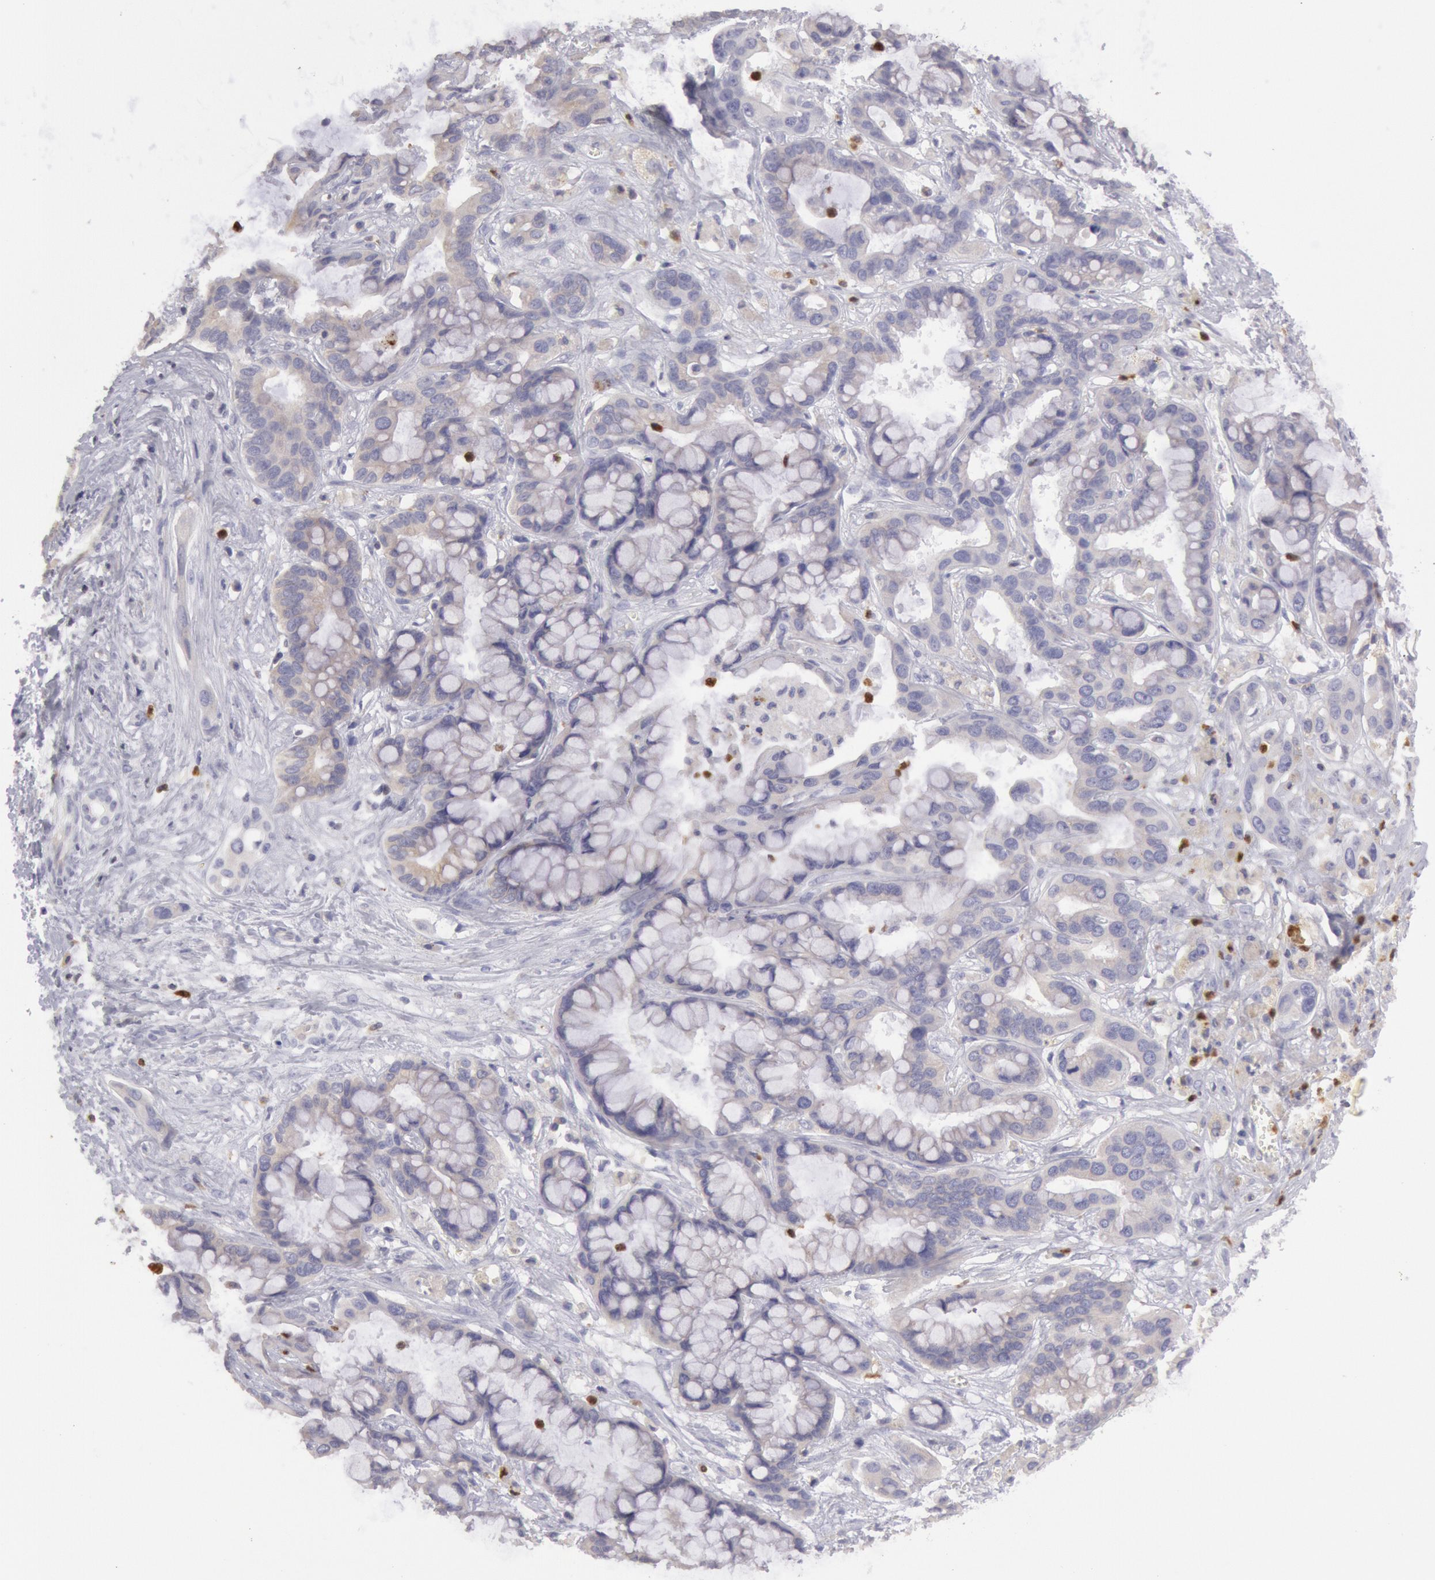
{"staining": {"intensity": "weak", "quantity": "25%-75%", "location": "cytoplasmic/membranous"}, "tissue": "liver cancer", "cell_type": "Tumor cells", "image_type": "cancer", "snomed": [{"axis": "morphology", "description": "Cholangiocarcinoma"}, {"axis": "topography", "description": "Liver"}], "caption": "Protein staining by immunohistochemistry shows weak cytoplasmic/membranous positivity in approximately 25%-75% of tumor cells in liver cancer (cholangiocarcinoma). Ihc stains the protein of interest in brown and the nuclei are stained blue.", "gene": "RAB27A", "patient": {"sex": "female", "age": 65}}